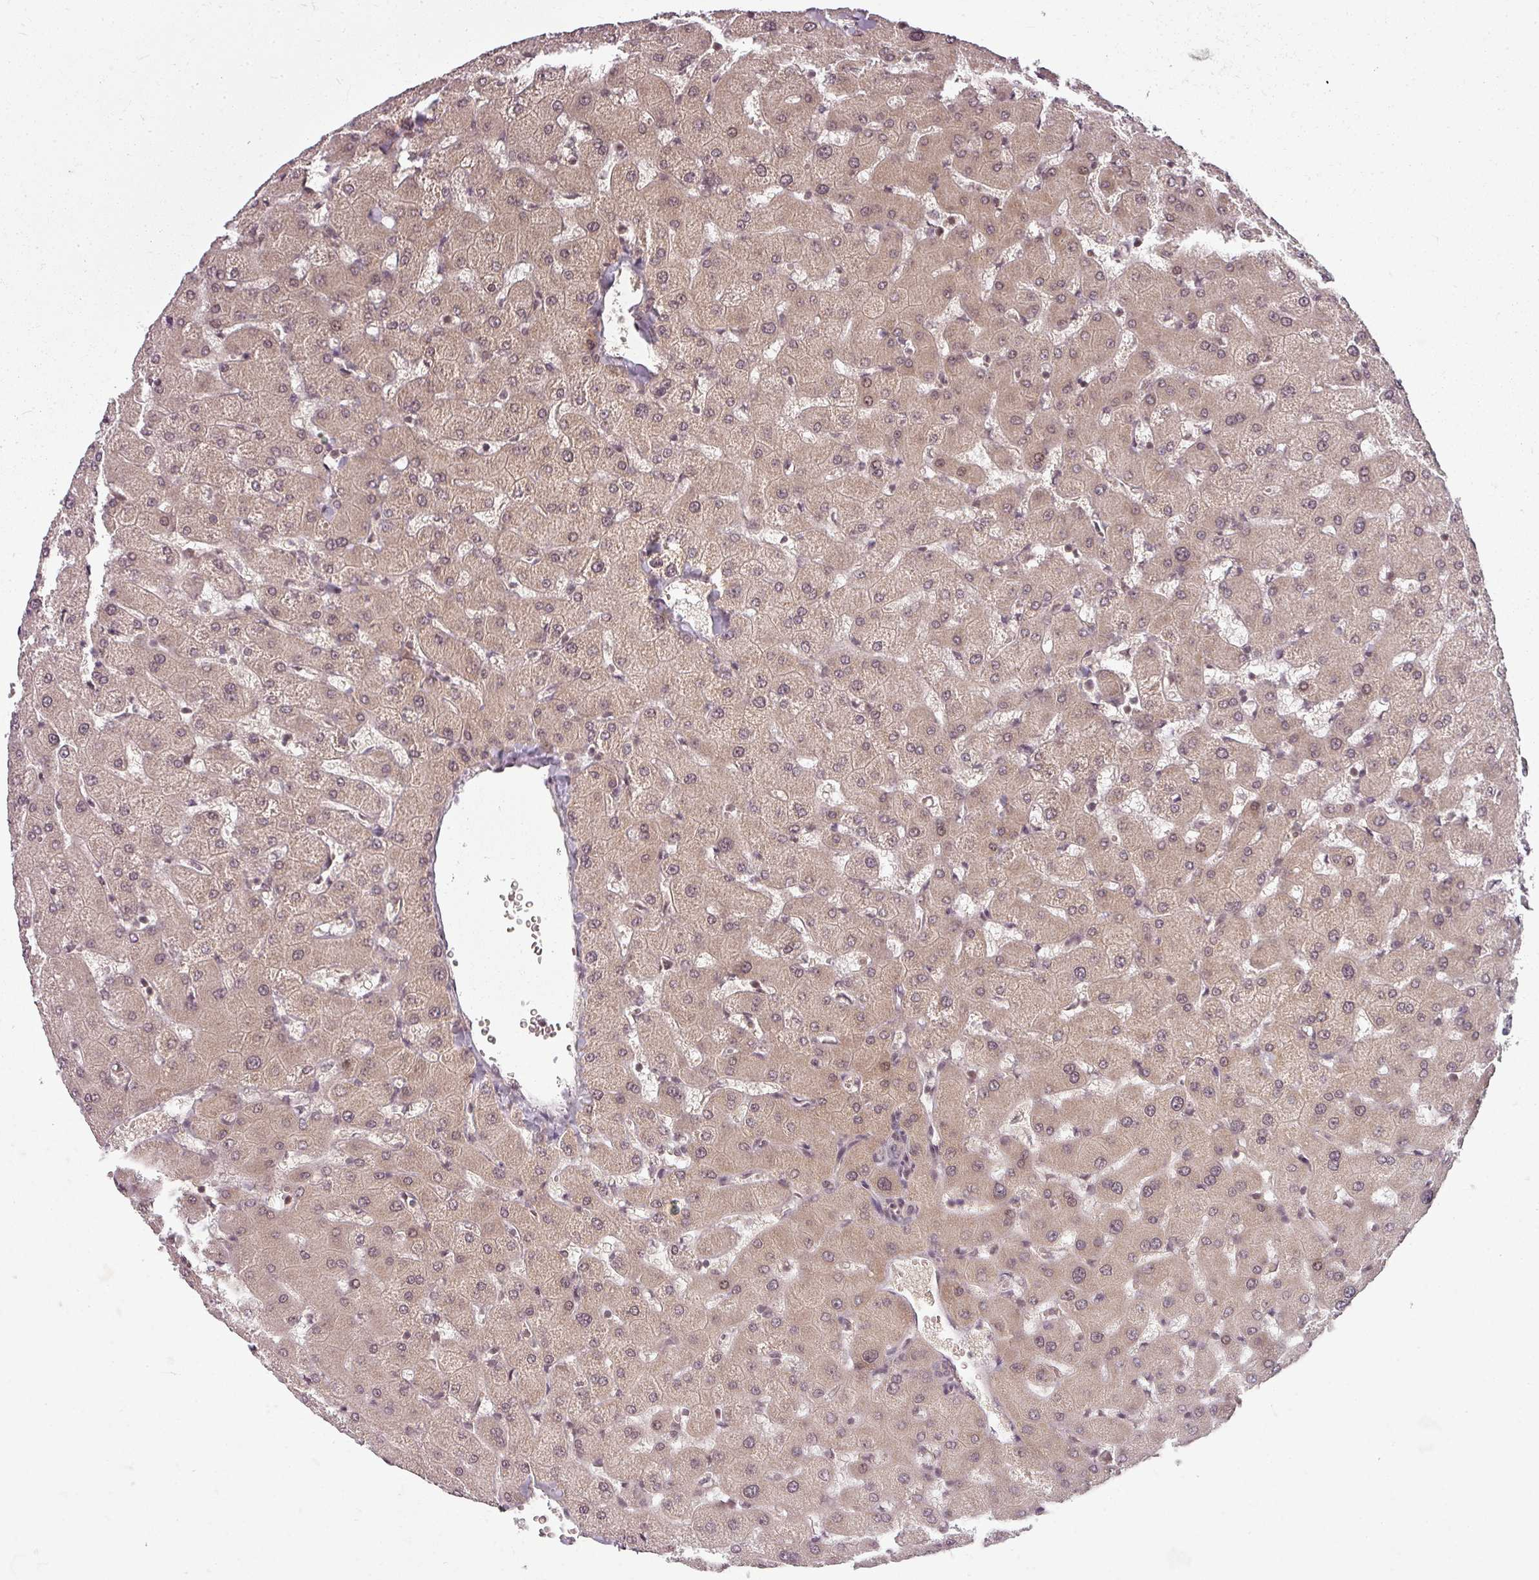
{"staining": {"intensity": "negative", "quantity": "none", "location": "none"}, "tissue": "liver", "cell_type": "Cholangiocytes", "image_type": "normal", "snomed": [{"axis": "morphology", "description": "Normal tissue, NOS"}, {"axis": "topography", "description": "Liver"}], "caption": "Histopathology image shows no significant protein staining in cholangiocytes of benign liver.", "gene": "CLIC1", "patient": {"sex": "female", "age": 63}}